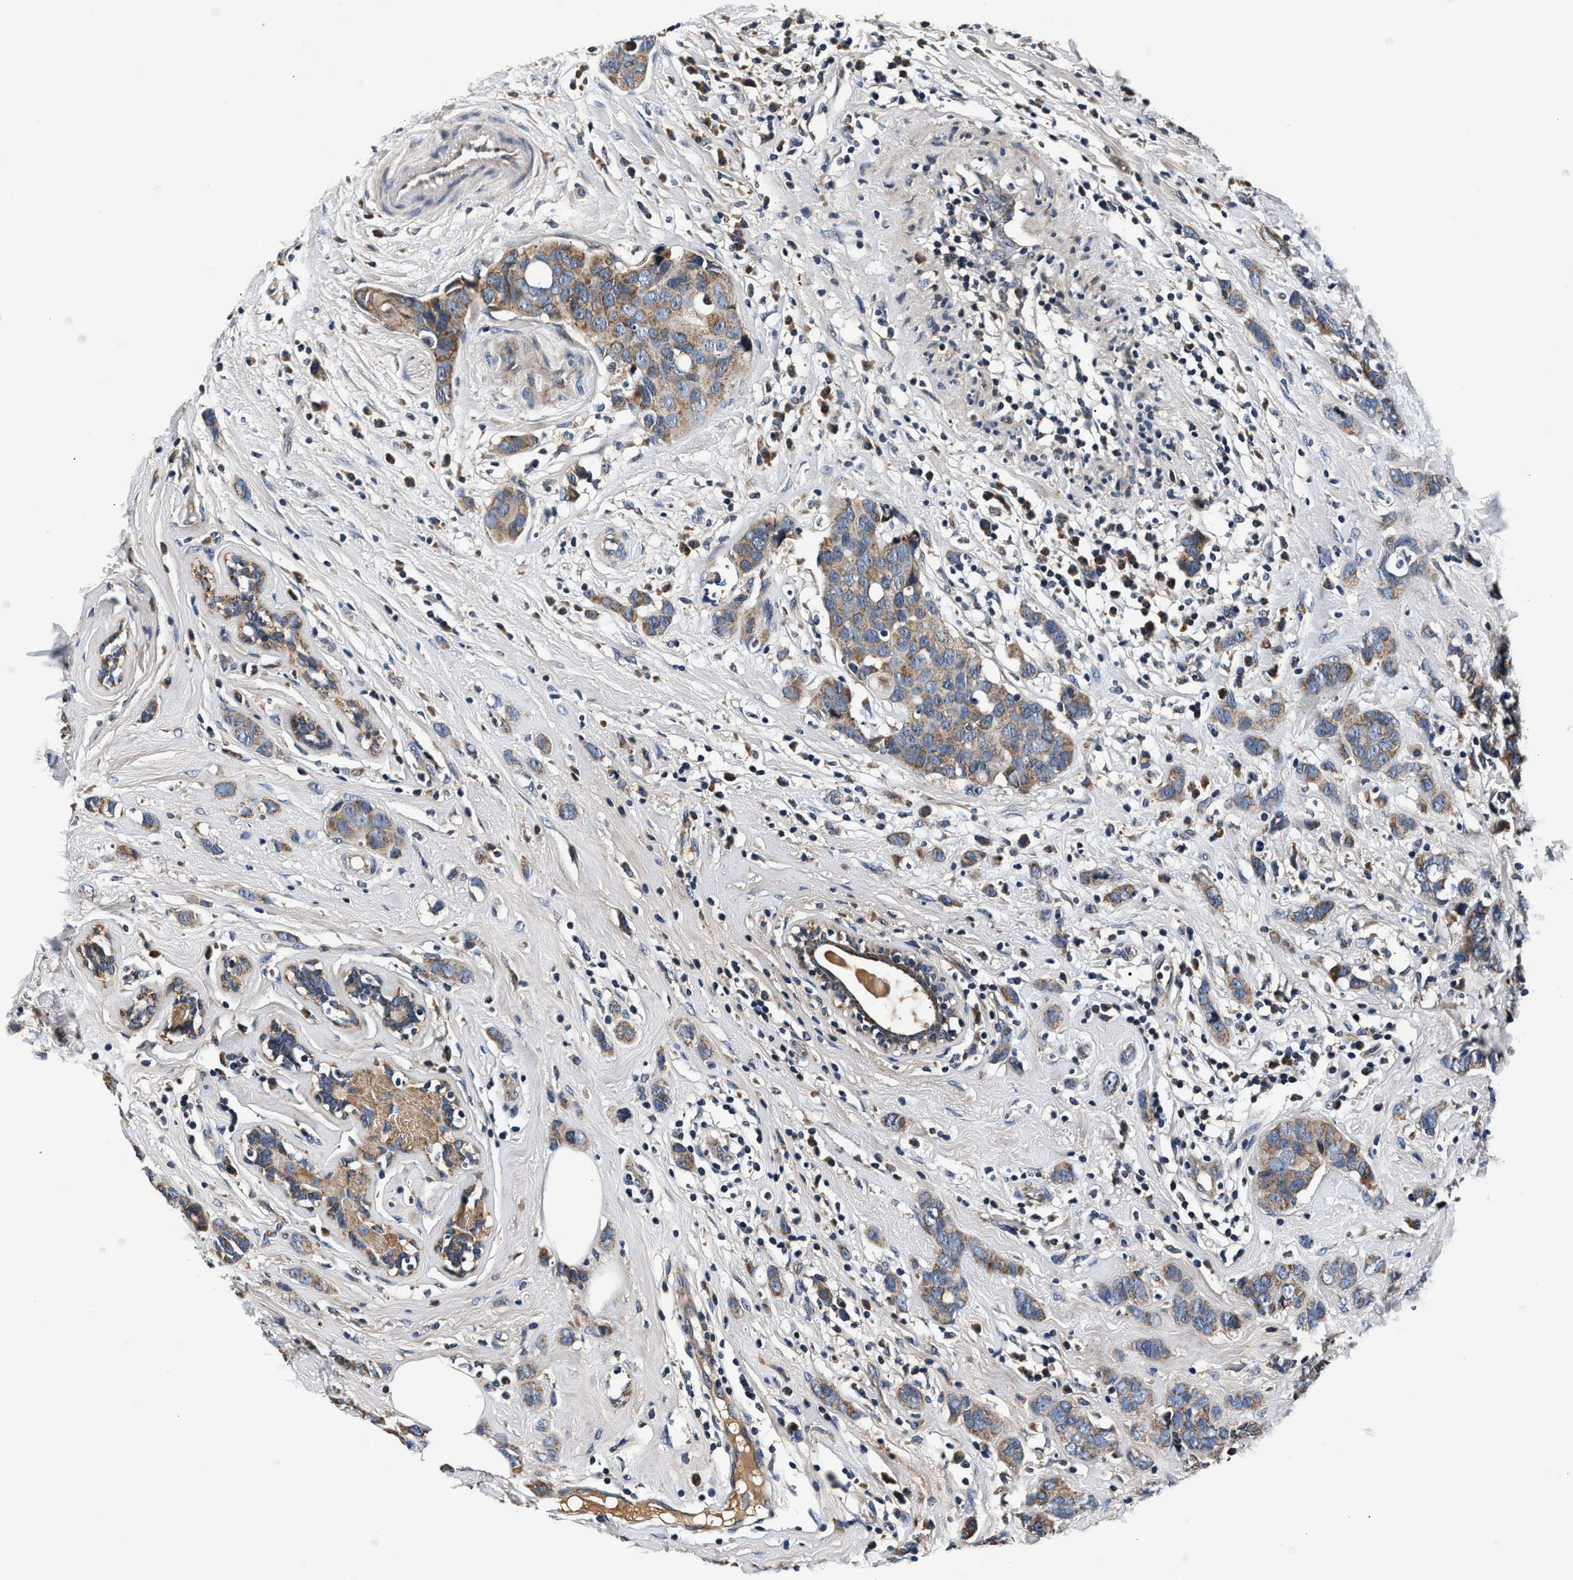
{"staining": {"intensity": "moderate", "quantity": ">75%", "location": "cytoplasmic/membranous"}, "tissue": "breast cancer", "cell_type": "Tumor cells", "image_type": "cancer", "snomed": [{"axis": "morphology", "description": "Normal tissue, NOS"}, {"axis": "morphology", "description": "Duct carcinoma"}, {"axis": "topography", "description": "Breast"}], "caption": "A micrograph of human breast cancer (intraductal carcinoma) stained for a protein shows moderate cytoplasmic/membranous brown staining in tumor cells.", "gene": "IMMT", "patient": {"sex": "female", "age": 50}}